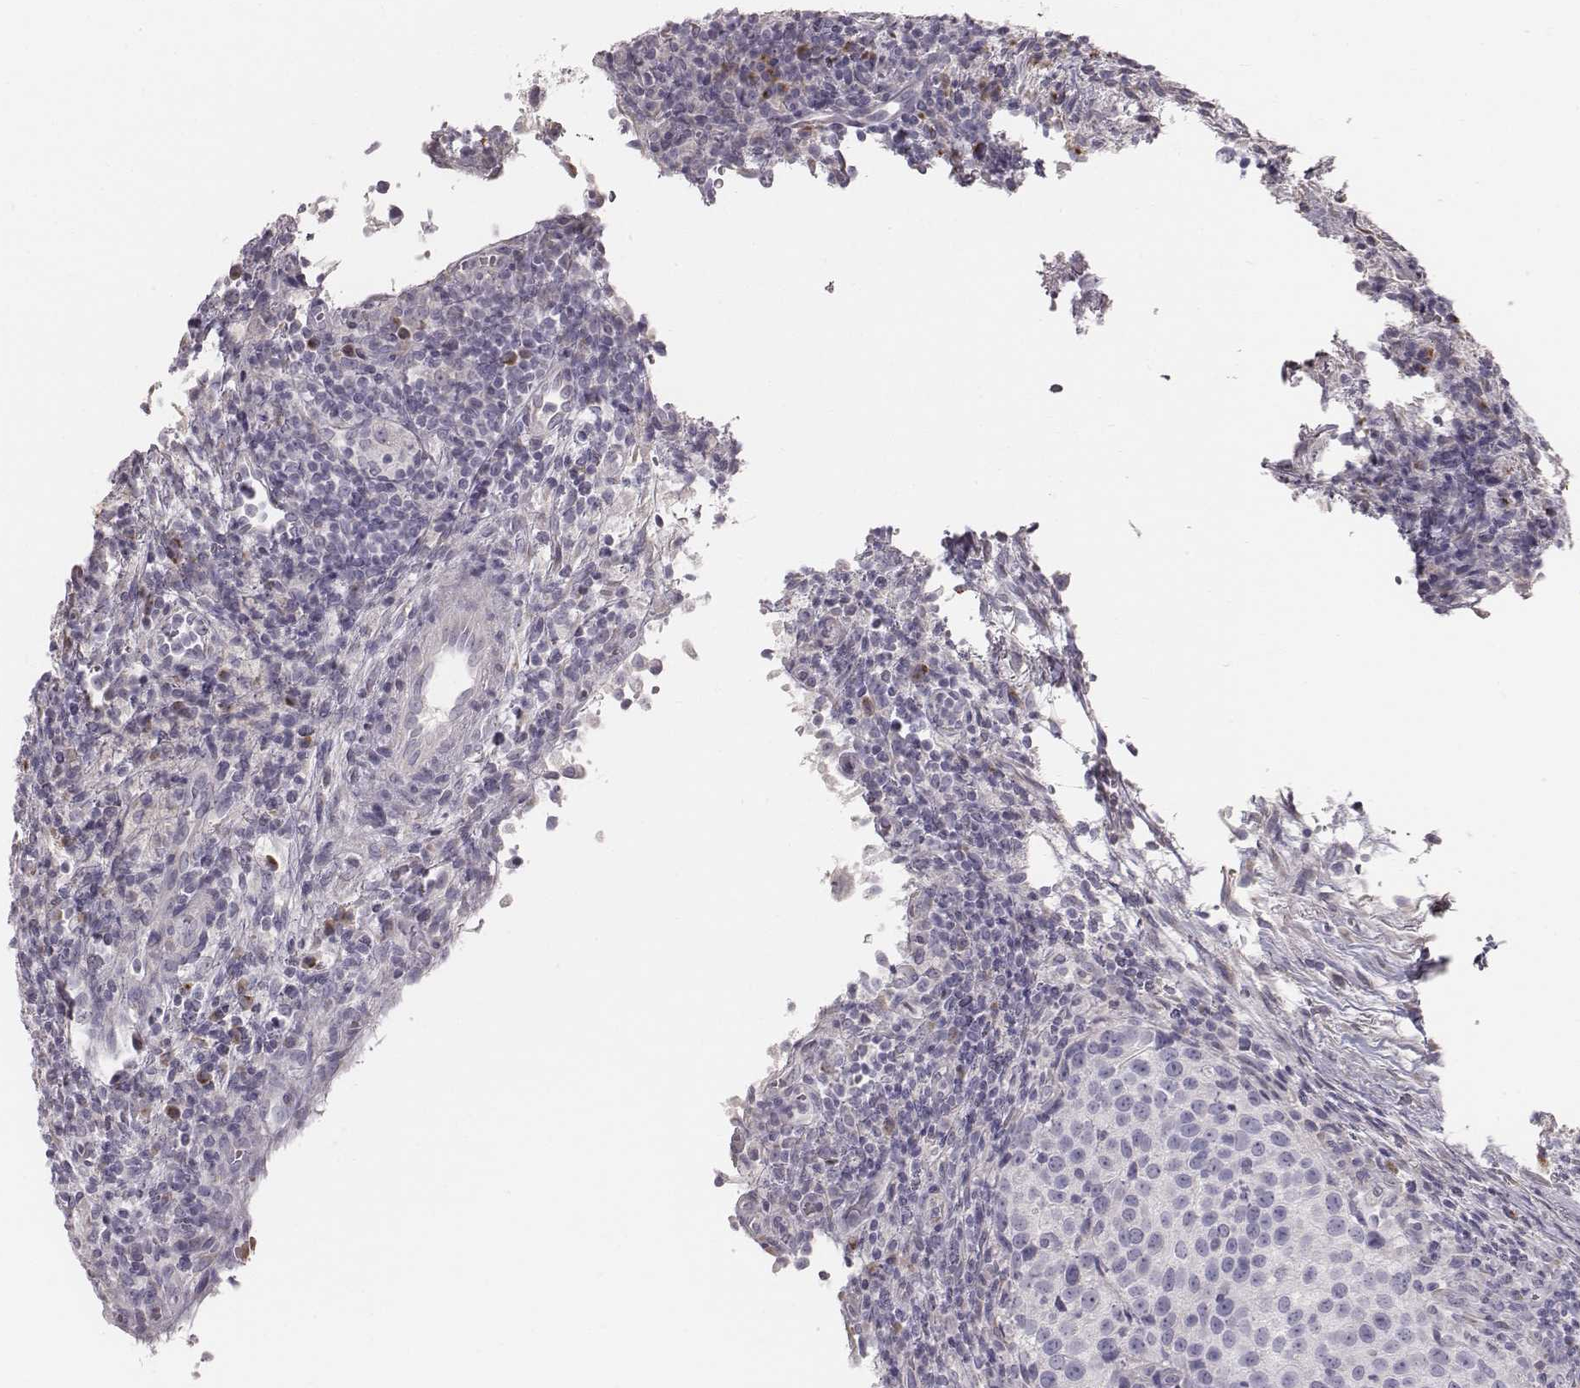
{"staining": {"intensity": "negative", "quantity": "none", "location": "none"}, "tissue": "urothelial cancer", "cell_type": "Tumor cells", "image_type": "cancer", "snomed": [{"axis": "morphology", "description": "Urothelial carcinoma, High grade"}, {"axis": "topography", "description": "Urinary bladder"}], "caption": "Tumor cells are negative for protein expression in human urothelial cancer.", "gene": "C6orf58", "patient": {"sex": "female", "age": 78}}